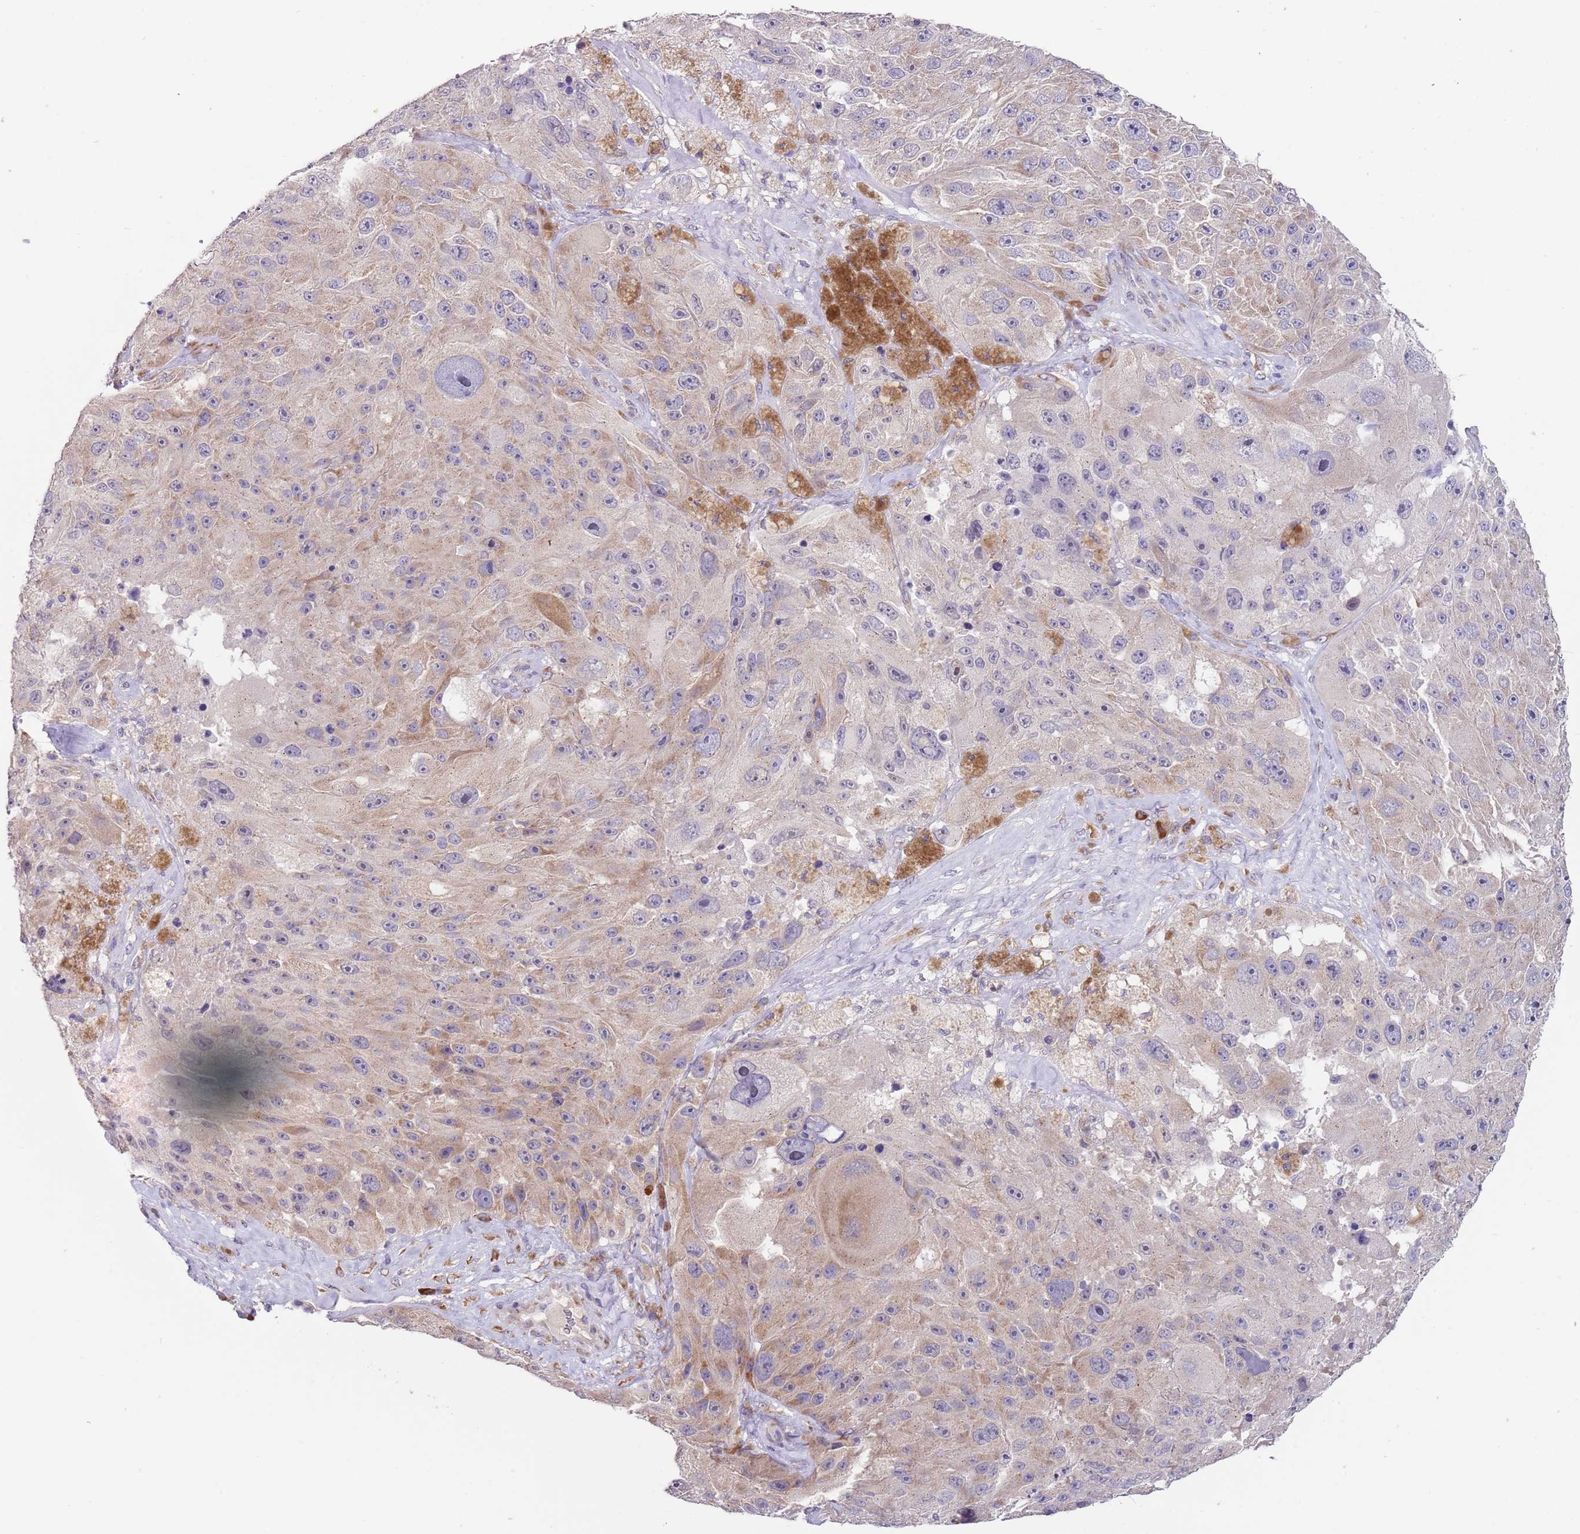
{"staining": {"intensity": "weak", "quantity": ">75%", "location": "cytoplasmic/membranous"}, "tissue": "melanoma", "cell_type": "Tumor cells", "image_type": "cancer", "snomed": [{"axis": "morphology", "description": "Malignant melanoma, Metastatic site"}, {"axis": "topography", "description": "Lymph node"}], "caption": "This micrograph exhibits malignant melanoma (metastatic site) stained with IHC to label a protein in brown. The cytoplasmic/membranous of tumor cells show weak positivity for the protein. Nuclei are counter-stained blue.", "gene": "TNRC6C", "patient": {"sex": "male", "age": 62}}